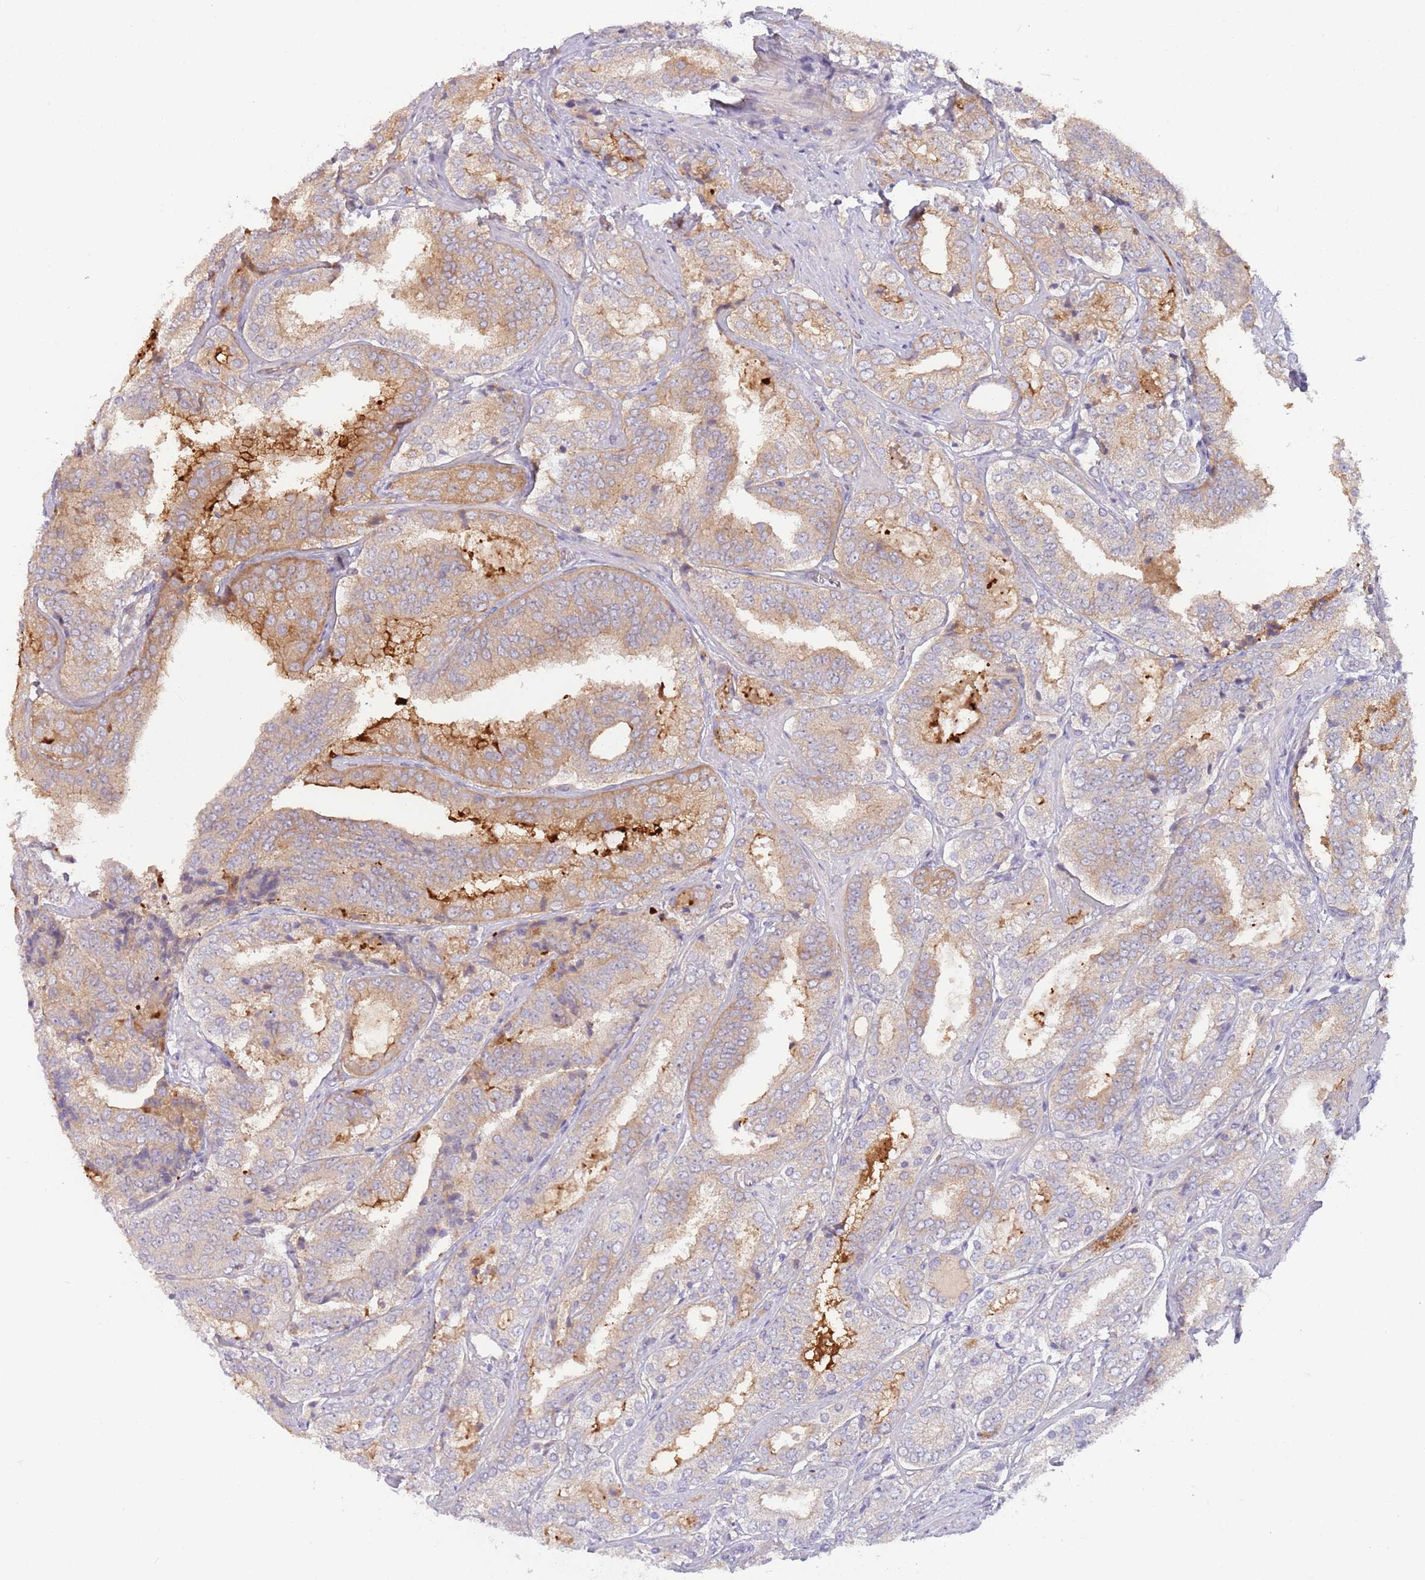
{"staining": {"intensity": "weak", "quantity": "<25%", "location": "cytoplasmic/membranous"}, "tissue": "prostate cancer", "cell_type": "Tumor cells", "image_type": "cancer", "snomed": [{"axis": "morphology", "description": "Adenocarcinoma, High grade"}, {"axis": "topography", "description": "Prostate"}], "caption": "Prostate high-grade adenocarcinoma was stained to show a protein in brown. There is no significant positivity in tumor cells. (Immunohistochemistry, brightfield microscopy, high magnification).", "gene": "SAV1", "patient": {"sex": "male", "age": 63}}